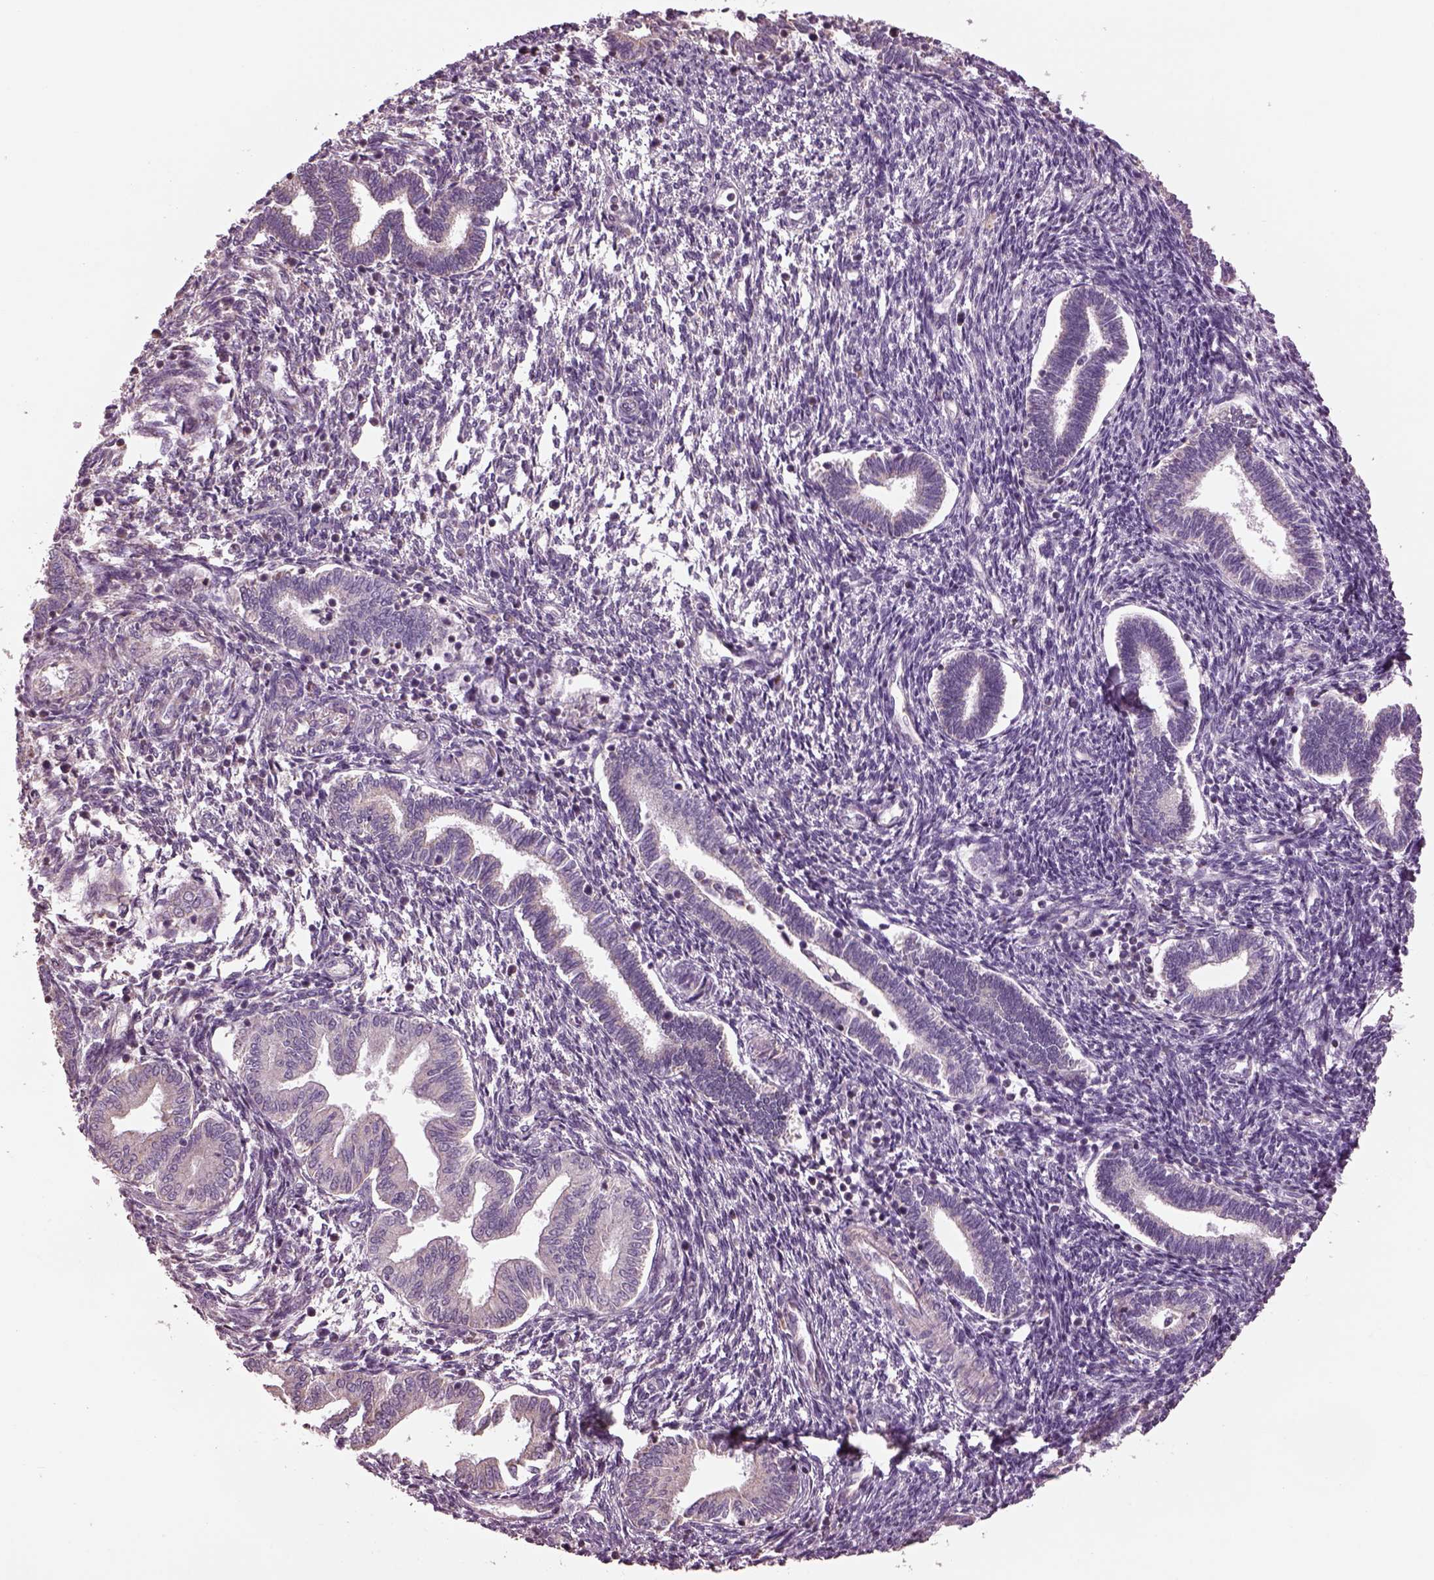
{"staining": {"intensity": "negative", "quantity": "none", "location": "none"}, "tissue": "endometrium", "cell_type": "Cells in endometrial stroma", "image_type": "normal", "snomed": [{"axis": "morphology", "description": "Normal tissue, NOS"}, {"axis": "topography", "description": "Endometrium"}], "caption": "This is an immunohistochemistry photomicrograph of normal human endometrium. There is no expression in cells in endometrial stroma.", "gene": "SPATA7", "patient": {"sex": "female", "age": 42}}